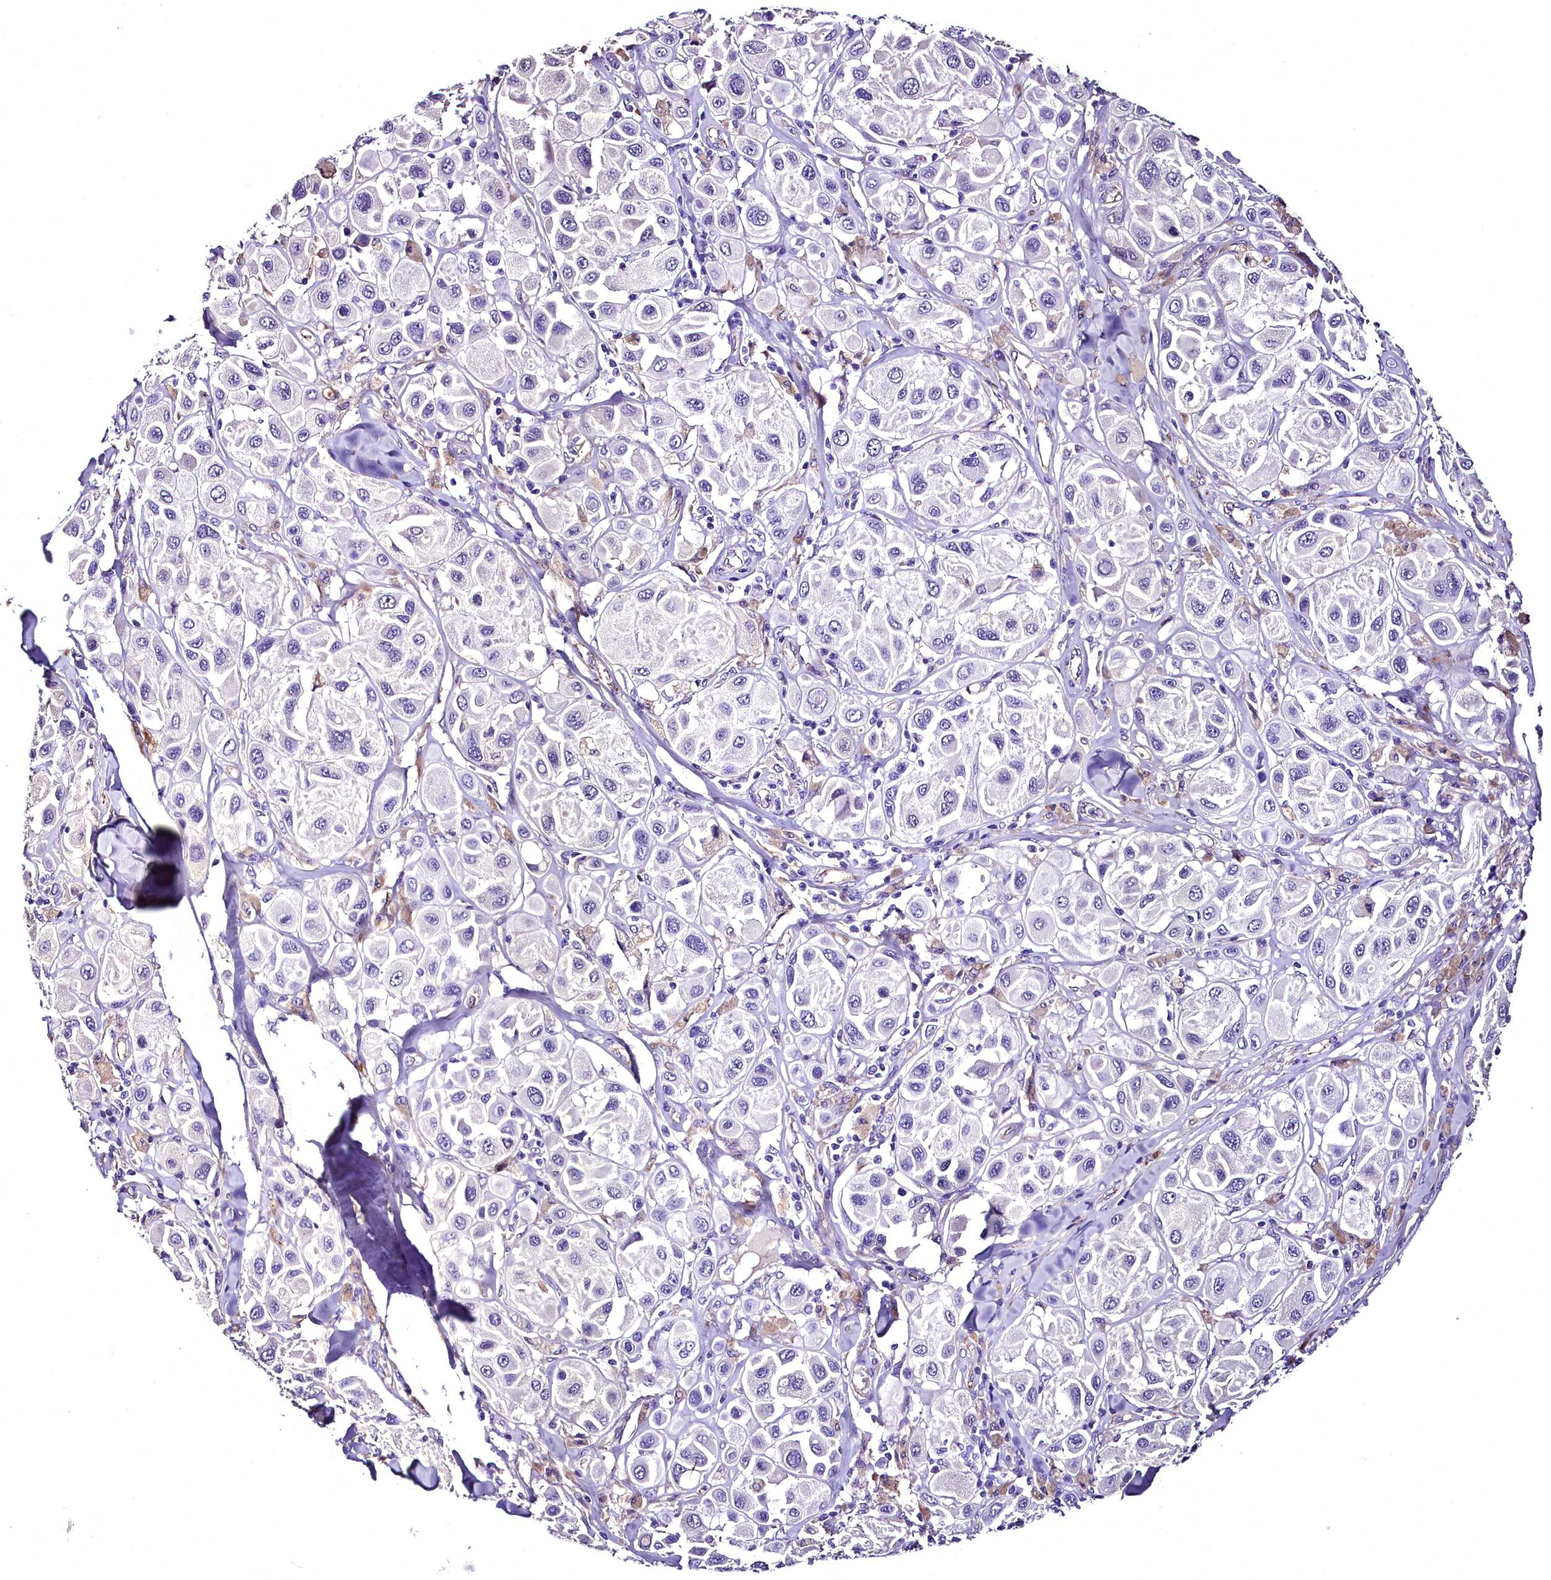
{"staining": {"intensity": "negative", "quantity": "none", "location": "none"}, "tissue": "melanoma", "cell_type": "Tumor cells", "image_type": "cancer", "snomed": [{"axis": "morphology", "description": "Malignant melanoma, Metastatic site"}, {"axis": "topography", "description": "Skin"}], "caption": "DAB (3,3'-diaminobenzidine) immunohistochemical staining of human malignant melanoma (metastatic site) demonstrates no significant positivity in tumor cells.", "gene": "MS4A18", "patient": {"sex": "male", "age": 41}}